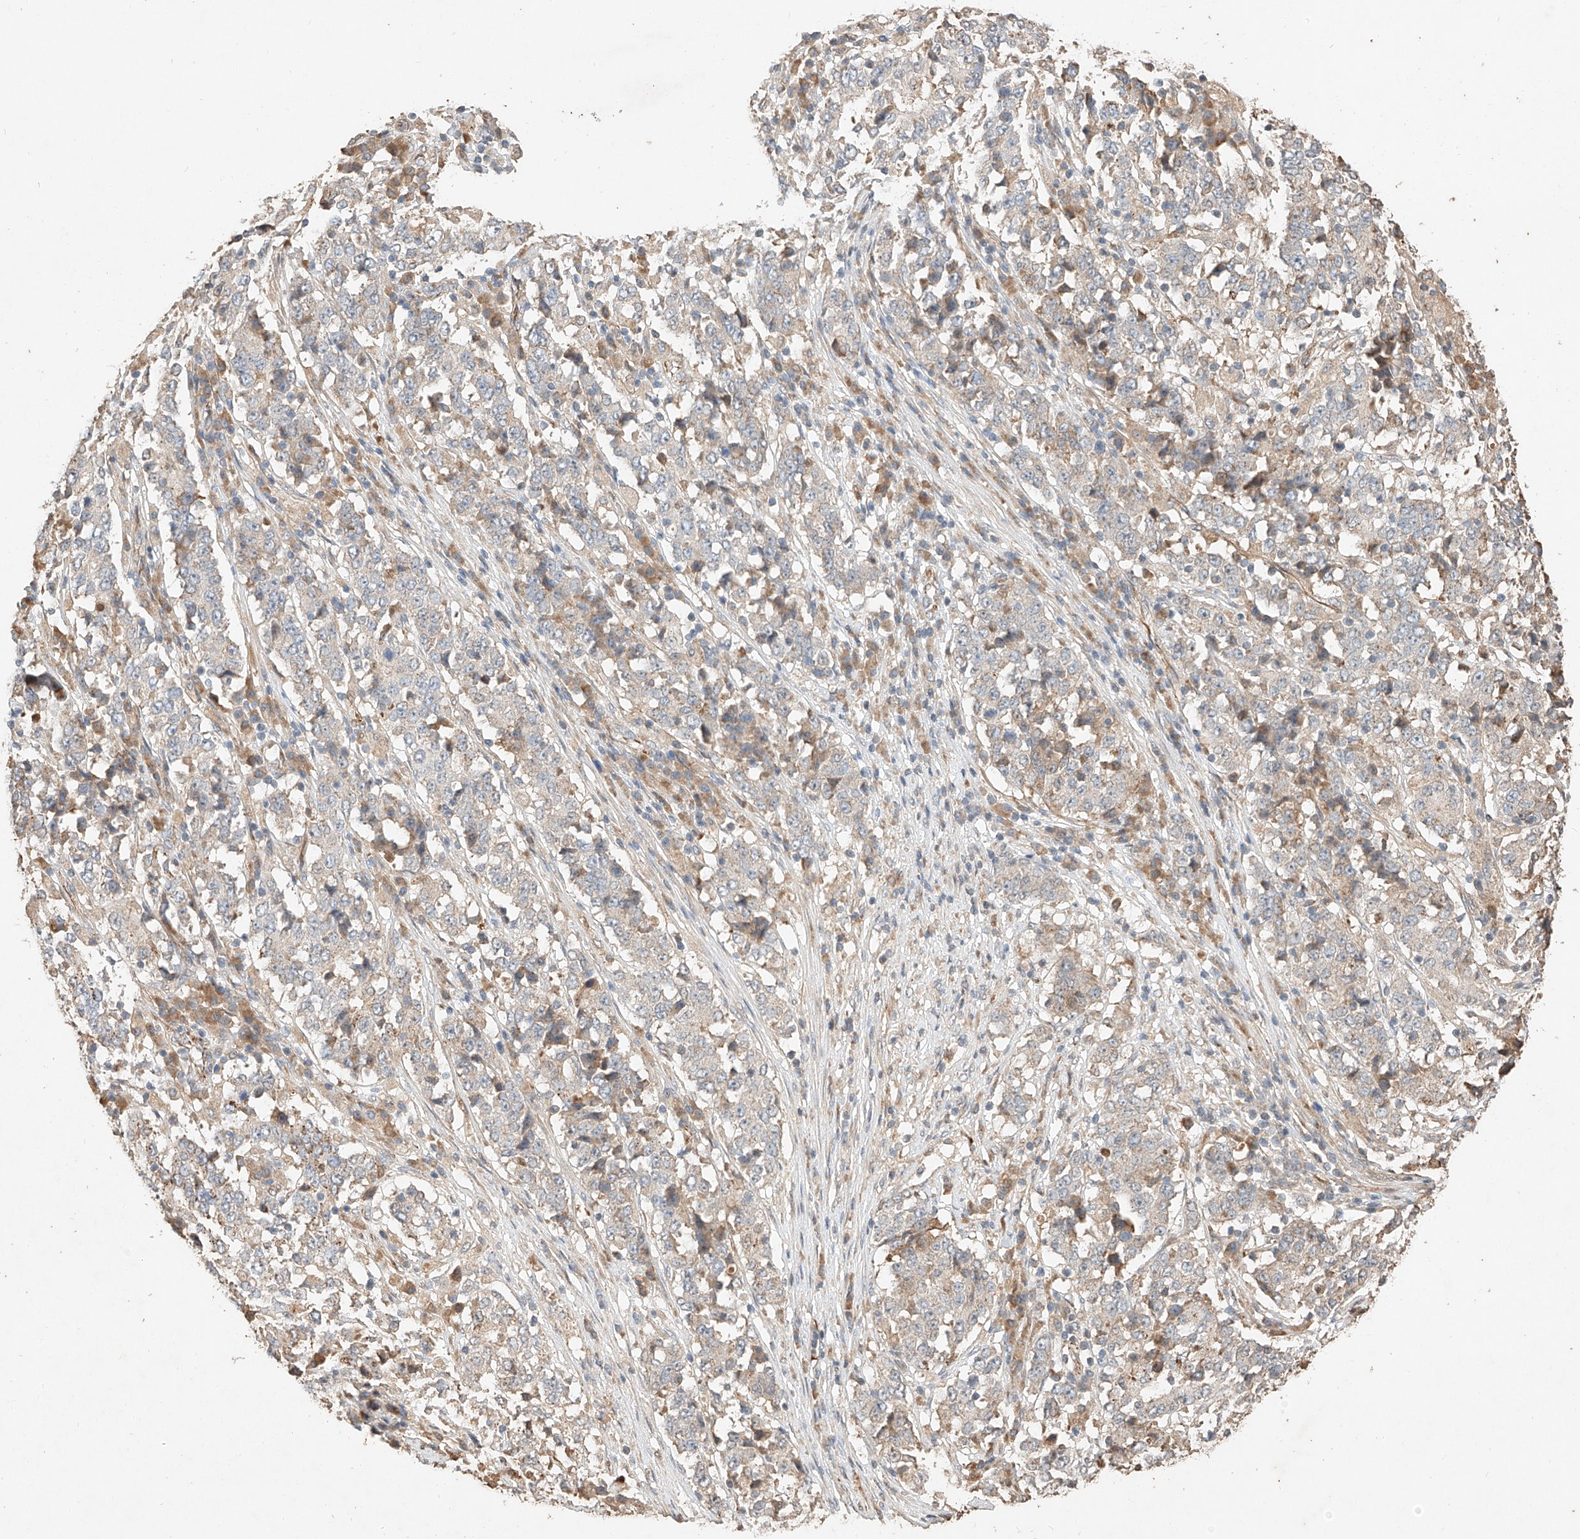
{"staining": {"intensity": "negative", "quantity": "none", "location": "none"}, "tissue": "stomach cancer", "cell_type": "Tumor cells", "image_type": "cancer", "snomed": [{"axis": "morphology", "description": "Adenocarcinoma, NOS"}, {"axis": "topography", "description": "Stomach"}], "caption": "There is no significant positivity in tumor cells of stomach cancer (adenocarcinoma). Nuclei are stained in blue.", "gene": "SUSD6", "patient": {"sex": "male", "age": 59}}